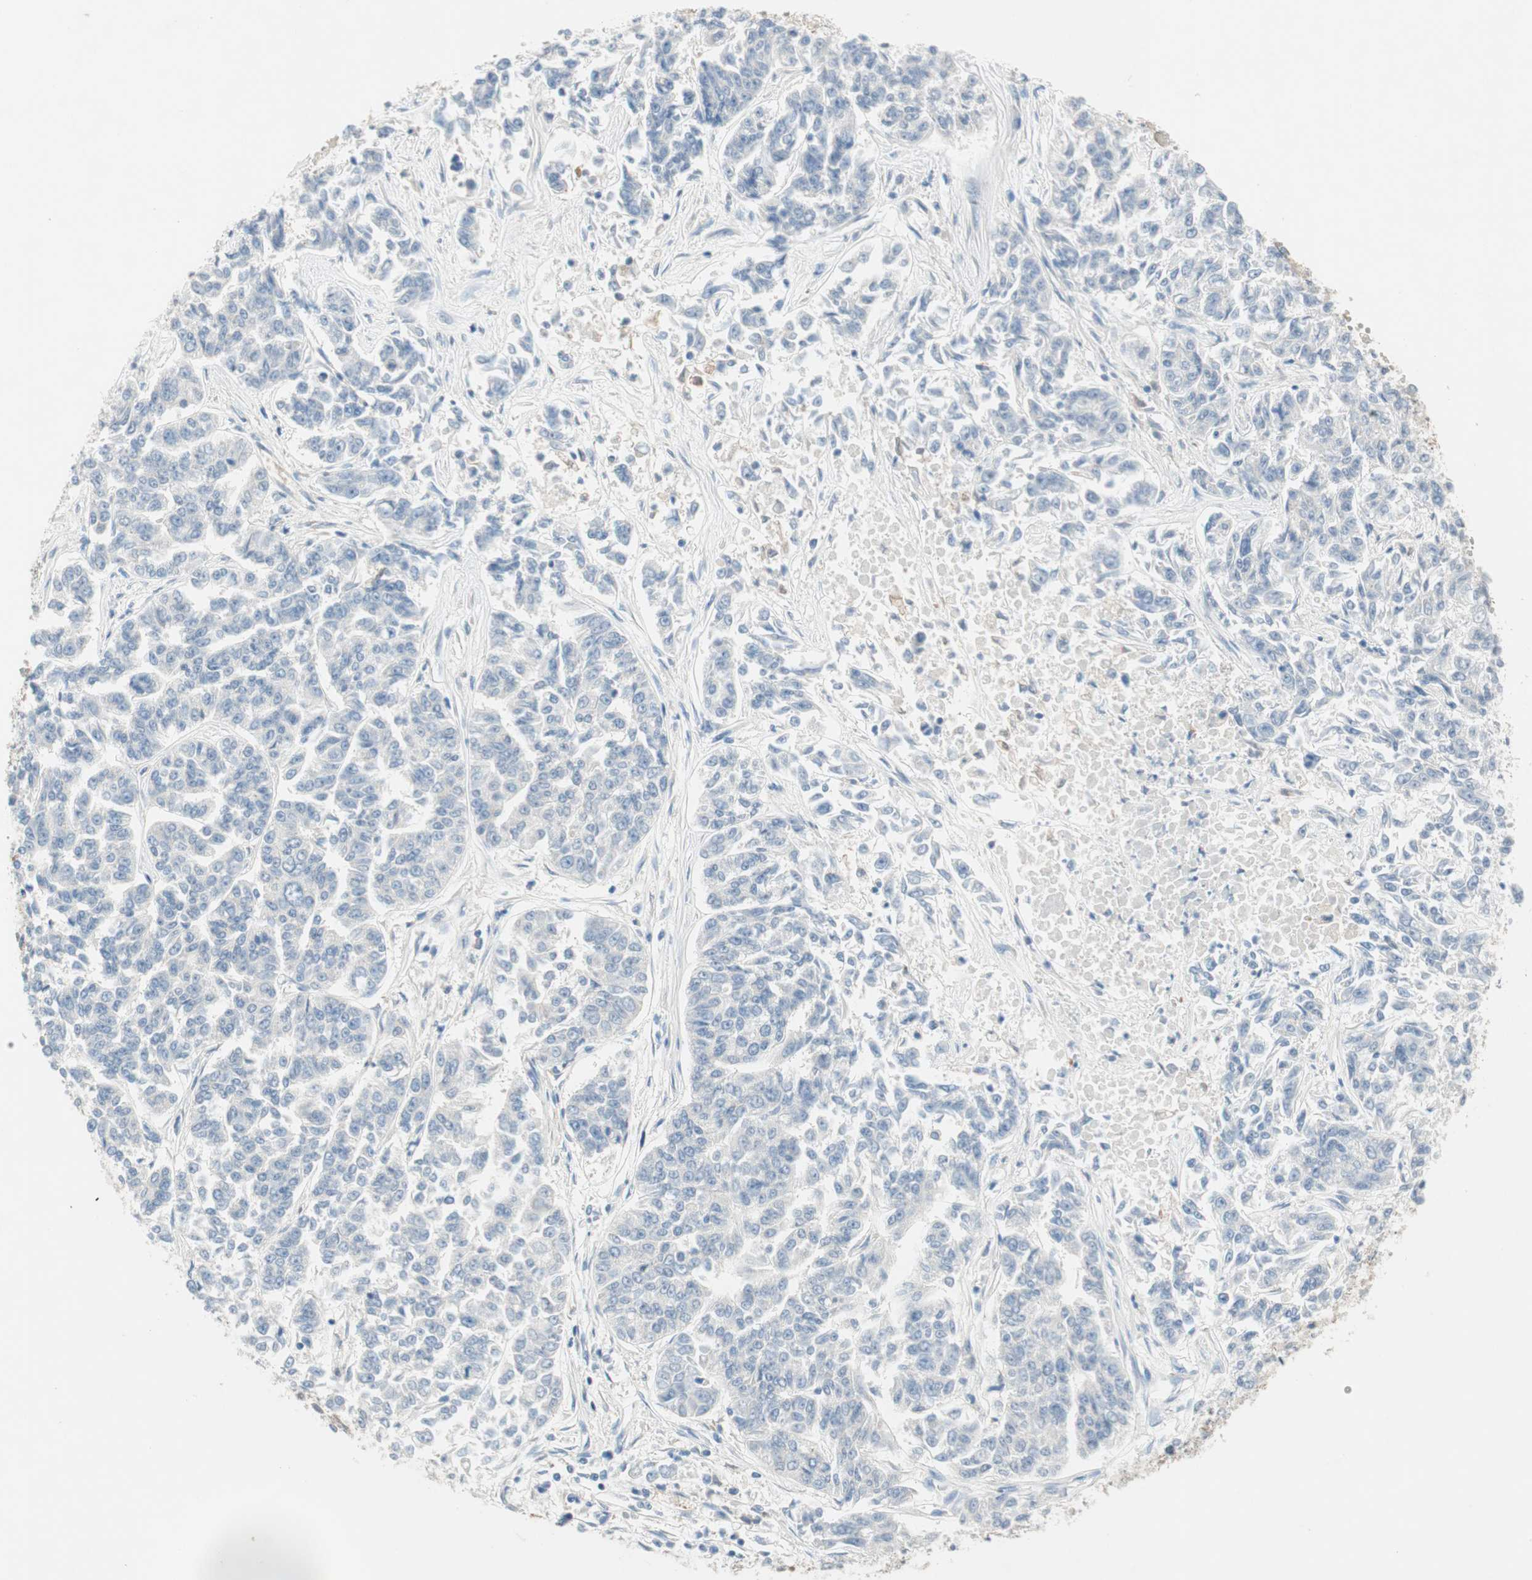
{"staining": {"intensity": "negative", "quantity": "none", "location": "none"}, "tissue": "lung cancer", "cell_type": "Tumor cells", "image_type": "cancer", "snomed": [{"axis": "morphology", "description": "Adenocarcinoma, NOS"}, {"axis": "topography", "description": "Lung"}], "caption": "A histopathology image of human lung adenocarcinoma is negative for staining in tumor cells.", "gene": "GLUL", "patient": {"sex": "male", "age": 84}}